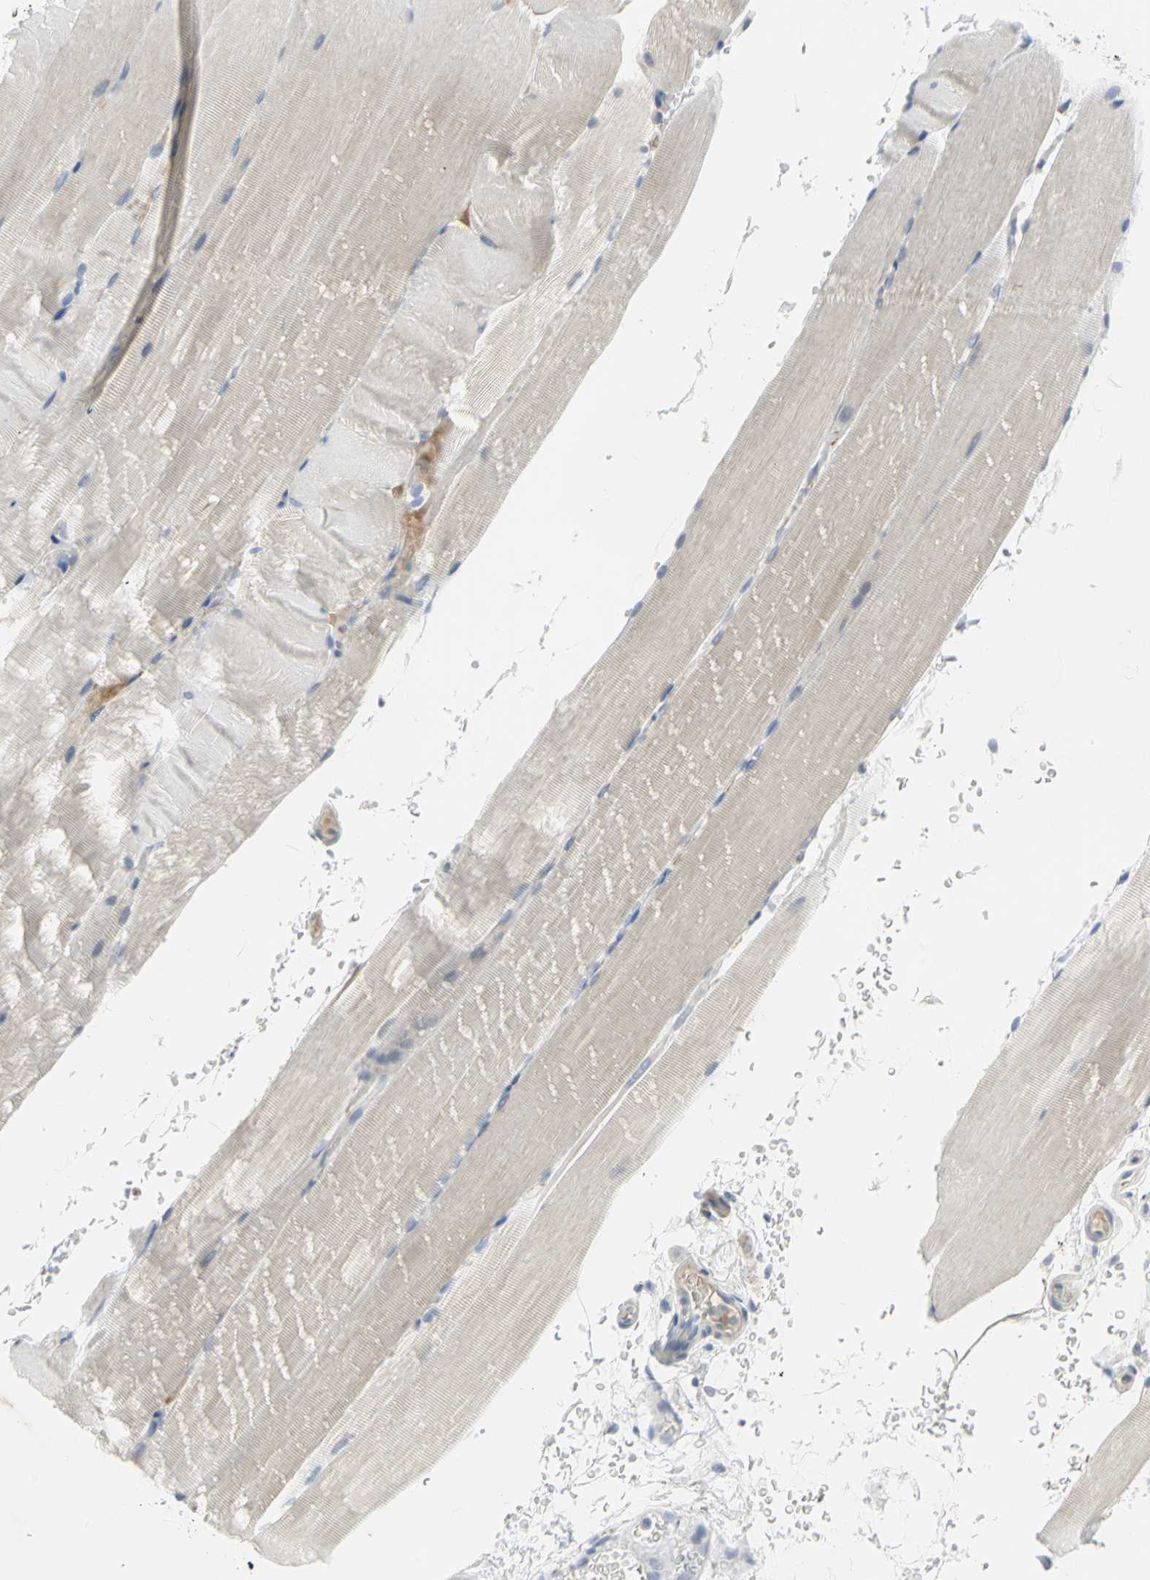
{"staining": {"intensity": "weak", "quantity": "25%-75%", "location": "cytoplasmic/membranous"}, "tissue": "skeletal muscle", "cell_type": "Myocytes", "image_type": "normal", "snomed": [{"axis": "morphology", "description": "Normal tissue, NOS"}, {"axis": "topography", "description": "Skeletal muscle"}, {"axis": "topography", "description": "Parathyroid gland"}], "caption": "A high-resolution histopathology image shows immunohistochemistry staining of normal skeletal muscle, which exhibits weak cytoplasmic/membranous positivity in about 25%-75% of myocytes.", "gene": "ZIC1", "patient": {"sex": "female", "age": 37}}